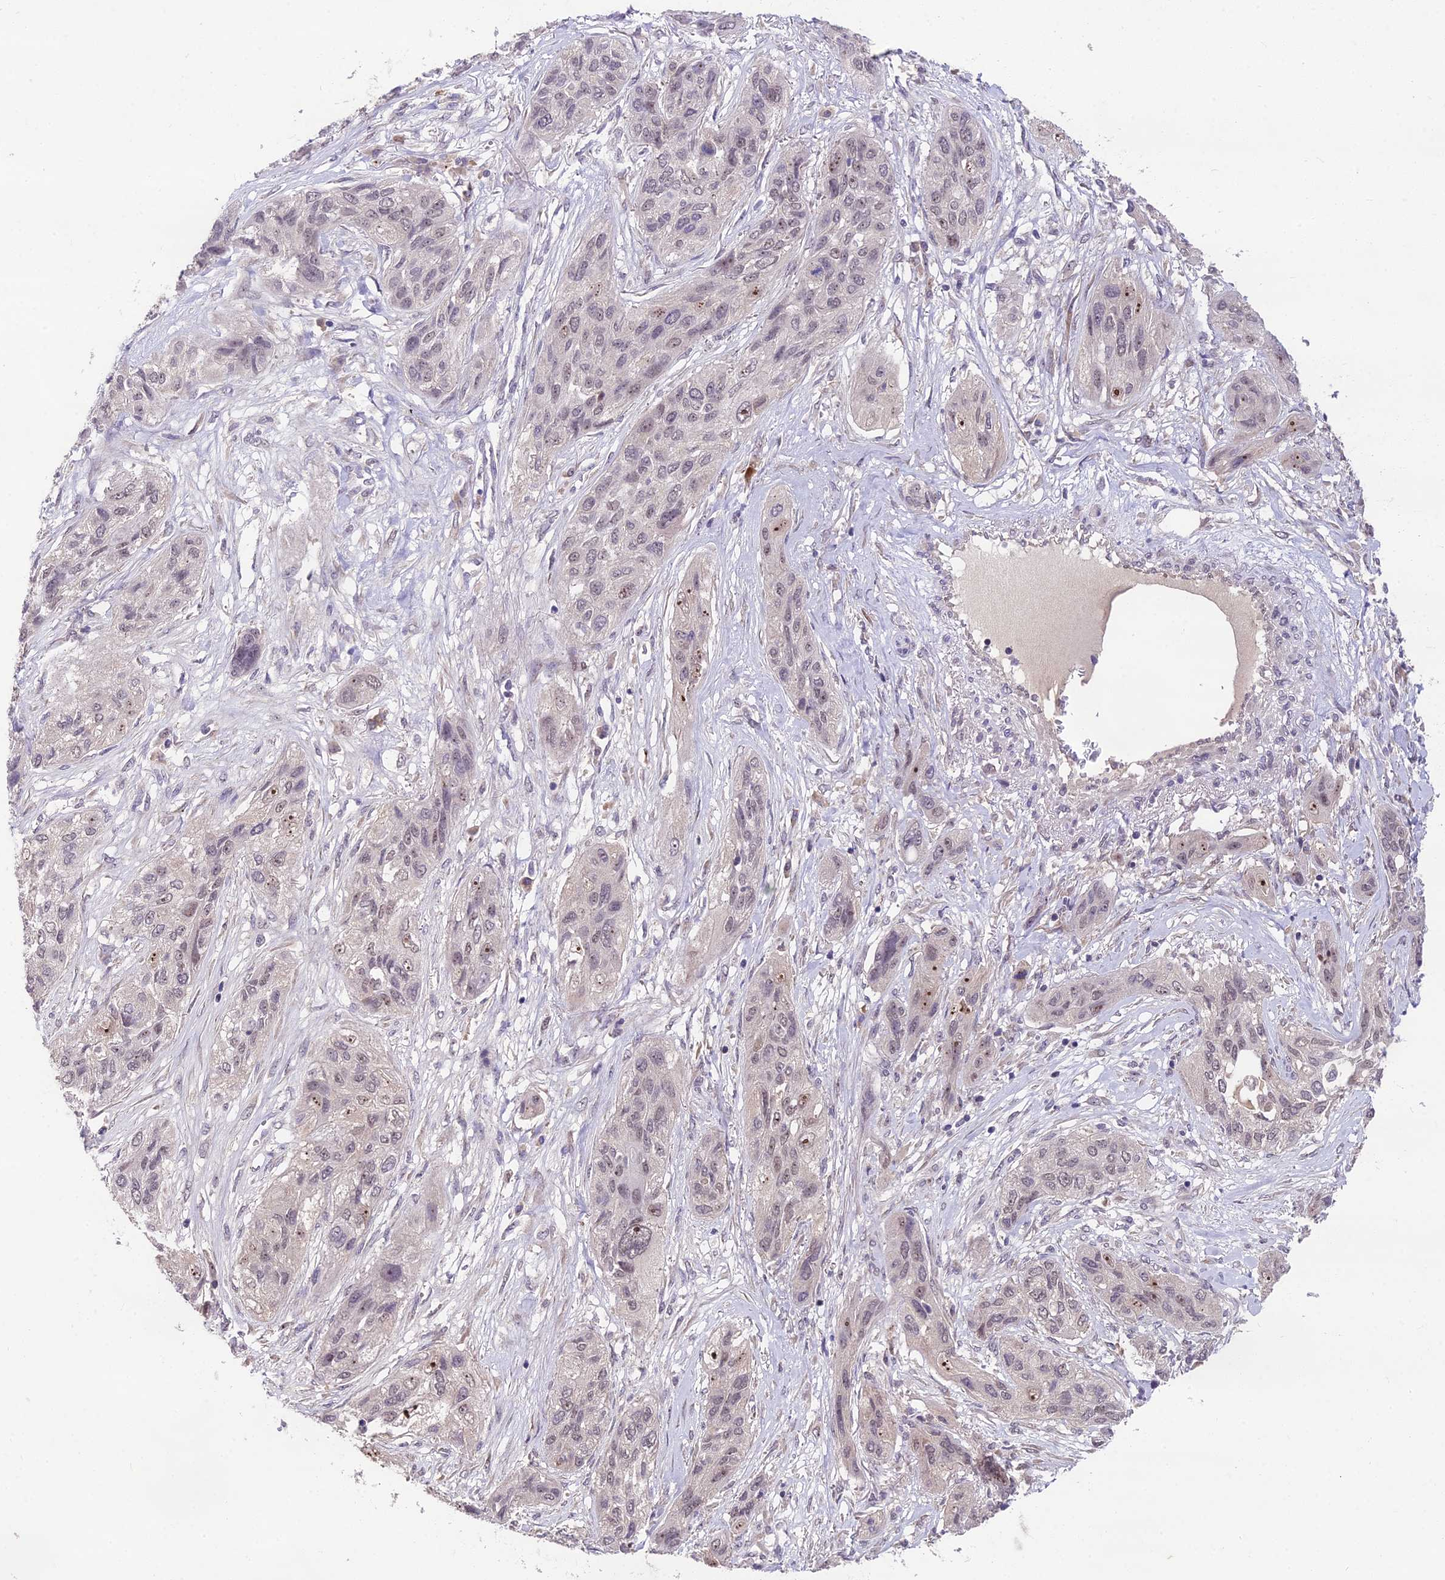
{"staining": {"intensity": "weak", "quantity": "<25%", "location": "nuclear"}, "tissue": "lung cancer", "cell_type": "Tumor cells", "image_type": "cancer", "snomed": [{"axis": "morphology", "description": "Squamous cell carcinoma, NOS"}, {"axis": "topography", "description": "Lung"}], "caption": "Immunohistochemical staining of human lung cancer (squamous cell carcinoma) shows no significant positivity in tumor cells. The staining is performed using DAB brown chromogen with nuclei counter-stained in using hematoxylin.", "gene": "ZNF333", "patient": {"sex": "female", "age": 70}}